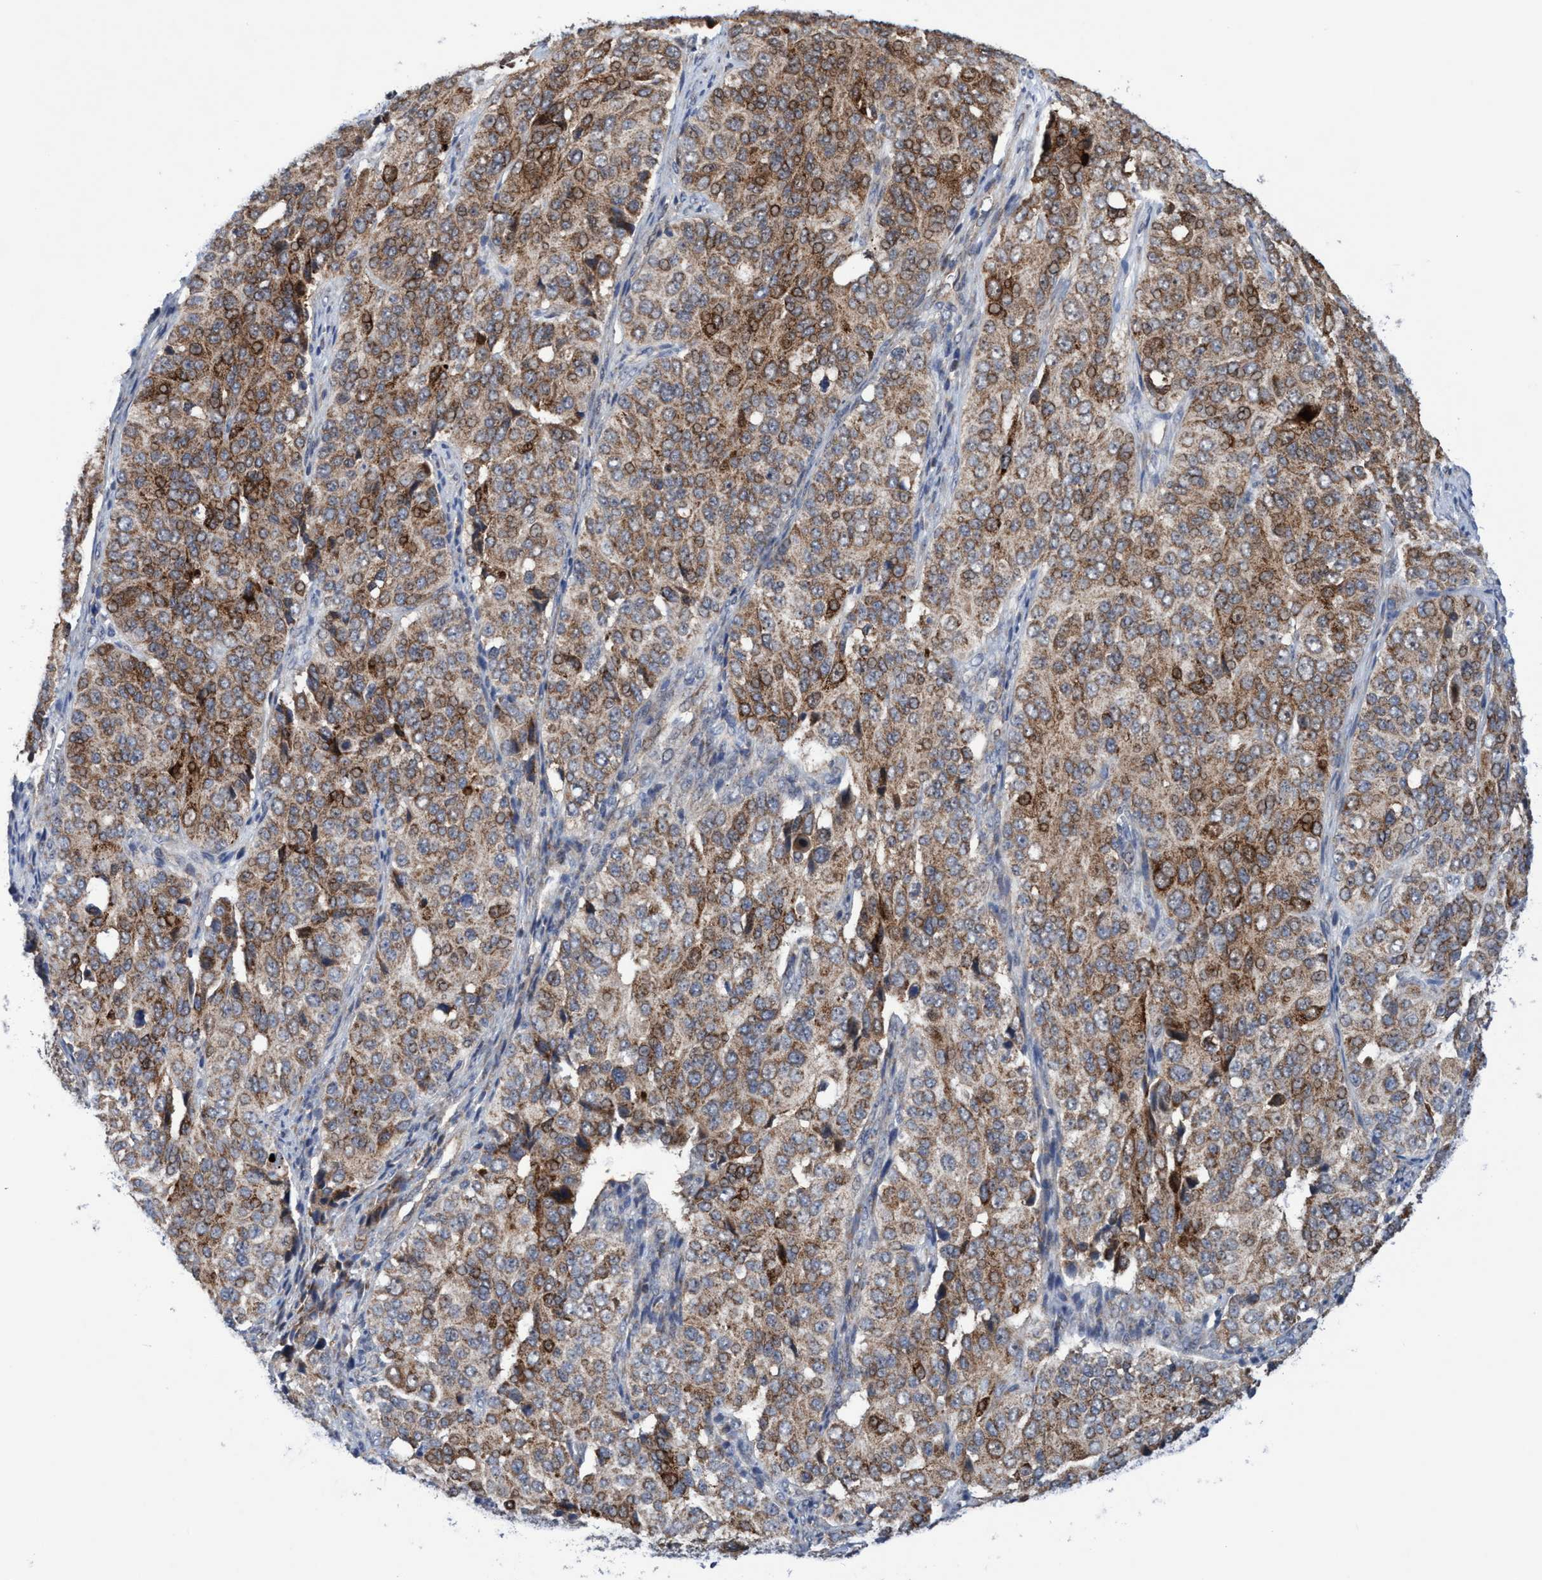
{"staining": {"intensity": "moderate", "quantity": ">75%", "location": "cytoplasmic/membranous,nuclear"}, "tissue": "ovarian cancer", "cell_type": "Tumor cells", "image_type": "cancer", "snomed": [{"axis": "morphology", "description": "Carcinoma, endometroid"}, {"axis": "topography", "description": "Ovary"}], "caption": "This photomicrograph exhibits immunohistochemistry (IHC) staining of ovarian endometroid carcinoma, with medium moderate cytoplasmic/membranous and nuclear staining in about >75% of tumor cells.", "gene": "P2RY14", "patient": {"sex": "female", "age": 51}}